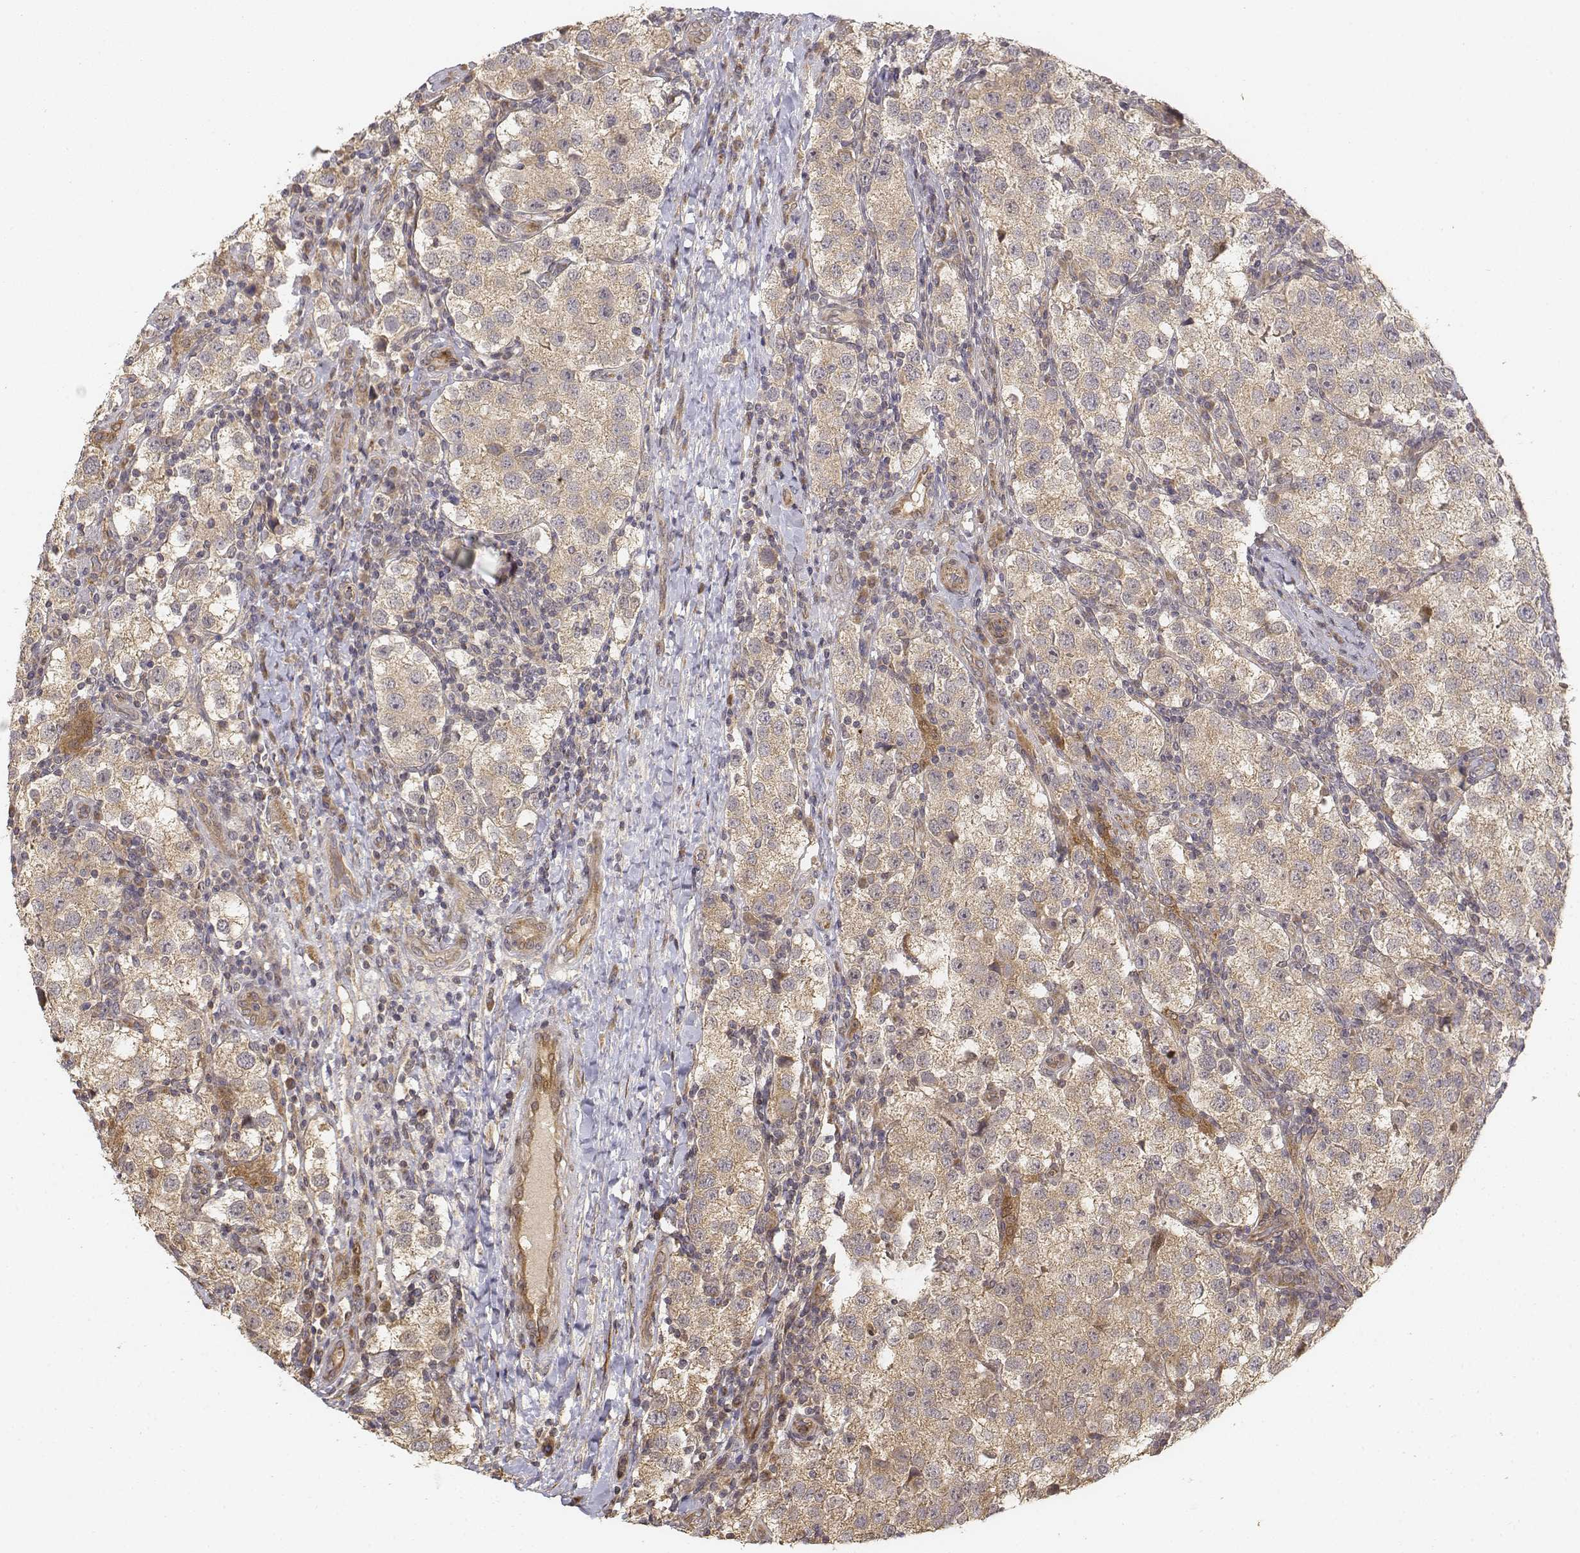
{"staining": {"intensity": "weak", "quantity": ">75%", "location": "cytoplasmic/membranous"}, "tissue": "testis cancer", "cell_type": "Tumor cells", "image_type": "cancer", "snomed": [{"axis": "morphology", "description": "Seminoma, NOS"}, {"axis": "topography", "description": "Testis"}], "caption": "IHC (DAB (3,3'-diaminobenzidine)) staining of human testis cancer shows weak cytoplasmic/membranous protein staining in approximately >75% of tumor cells. The staining is performed using DAB (3,3'-diaminobenzidine) brown chromogen to label protein expression. The nuclei are counter-stained blue using hematoxylin.", "gene": "FBXO21", "patient": {"sex": "male", "age": 37}}